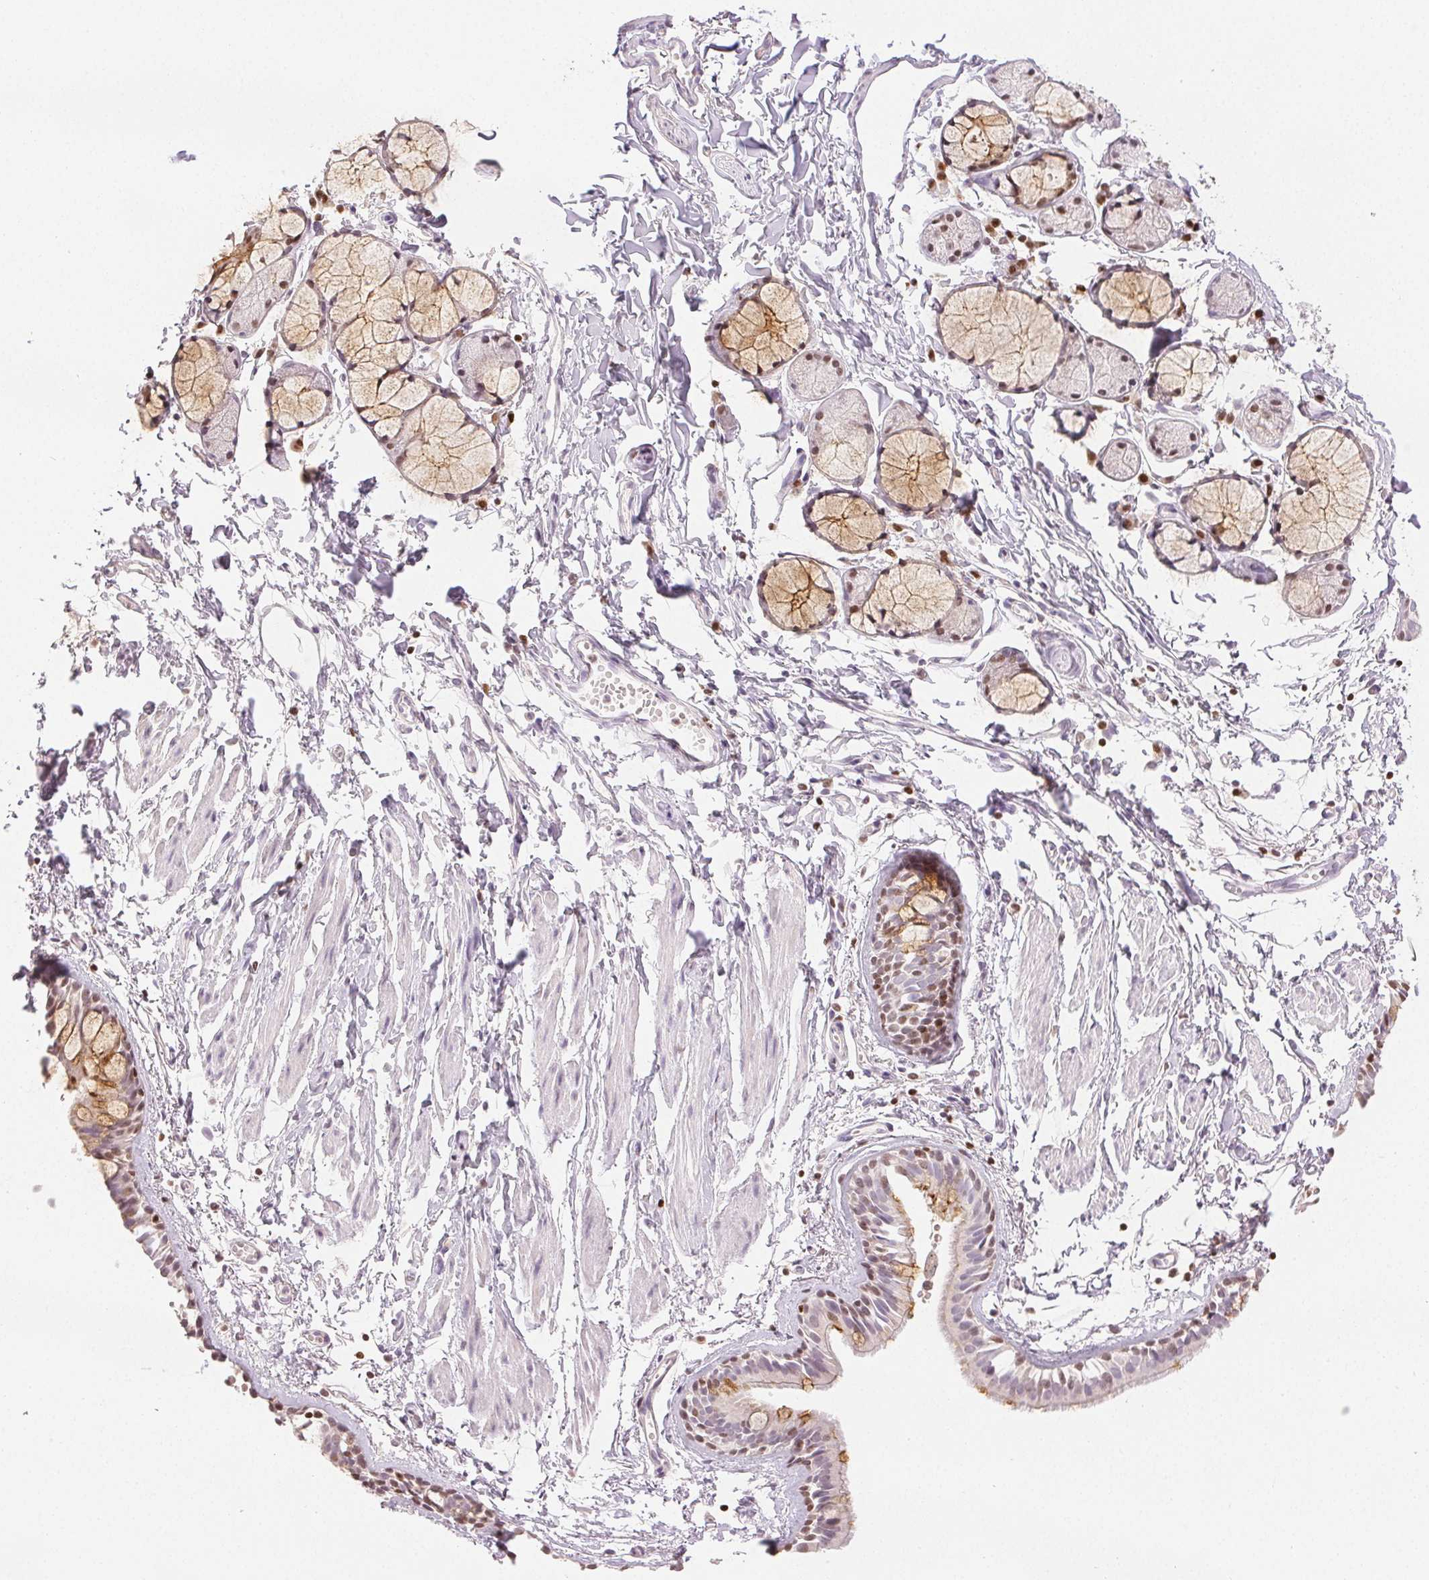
{"staining": {"intensity": "moderate", "quantity": "<25%", "location": "cytoplasmic/membranous,nuclear"}, "tissue": "bronchus", "cell_type": "Respiratory epithelial cells", "image_type": "normal", "snomed": [{"axis": "morphology", "description": "Normal tissue, NOS"}, {"axis": "topography", "description": "Cartilage tissue"}, {"axis": "topography", "description": "Bronchus"}], "caption": "Bronchus stained with DAB (3,3'-diaminobenzidine) immunohistochemistry demonstrates low levels of moderate cytoplasmic/membranous,nuclear staining in about <25% of respiratory epithelial cells. (DAB (3,3'-diaminobenzidine) IHC with brightfield microscopy, high magnification).", "gene": "RUNX2", "patient": {"sex": "female", "age": 59}}